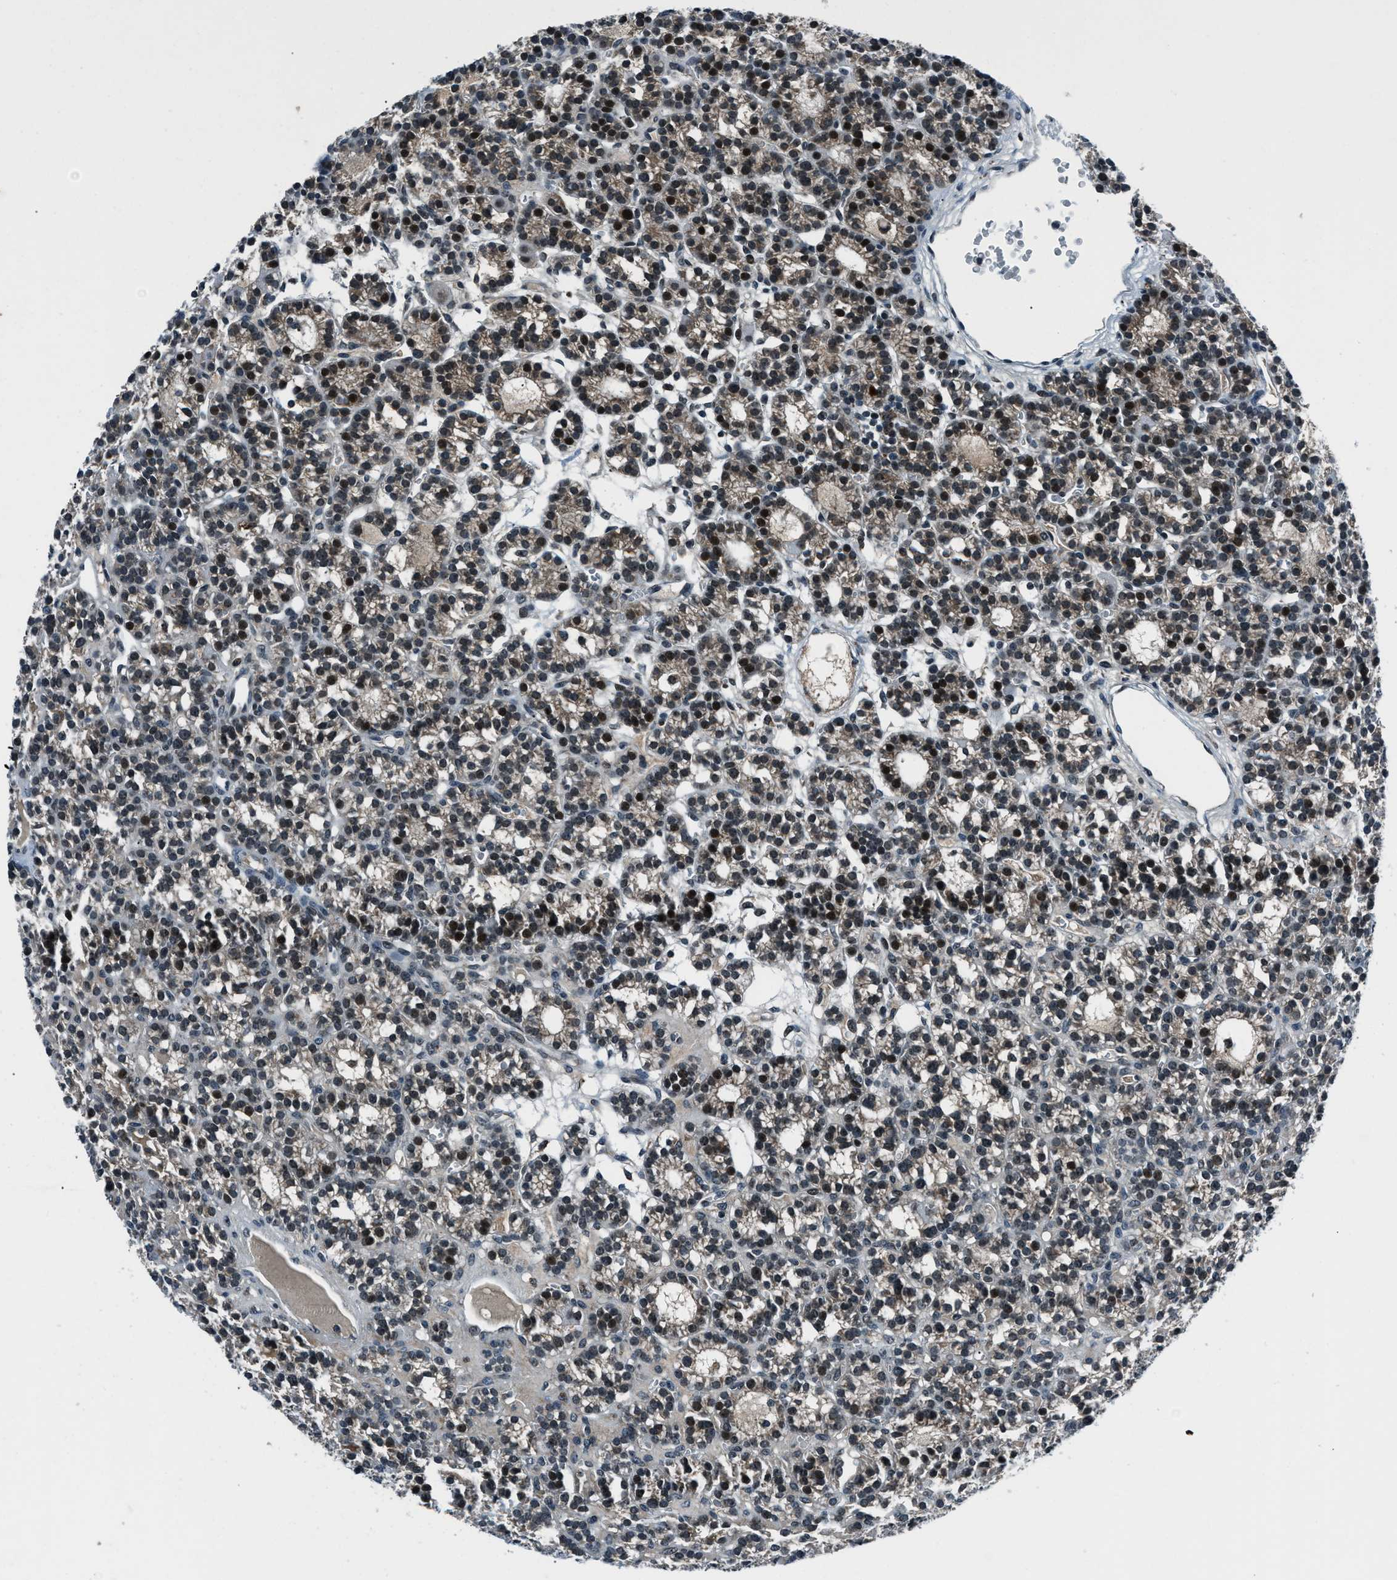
{"staining": {"intensity": "moderate", "quantity": "25%-75%", "location": "cytoplasmic/membranous,nuclear"}, "tissue": "parathyroid gland", "cell_type": "Glandular cells", "image_type": "normal", "snomed": [{"axis": "morphology", "description": "Normal tissue, NOS"}, {"axis": "morphology", "description": "Adenoma, NOS"}, {"axis": "topography", "description": "Parathyroid gland"}], "caption": "IHC micrograph of unremarkable parathyroid gland: parathyroid gland stained using immunohistochemistry (IHC) demonstrates medium levels of moderate protein expression localized specifically in the cytoplasmic/membranous,nuclear of glandular cells, appearing as a cytoplasmic/membranous,nuclear brown color.", "gene": "ACTL9", "patient": {"sex": "female", "age": 58}}